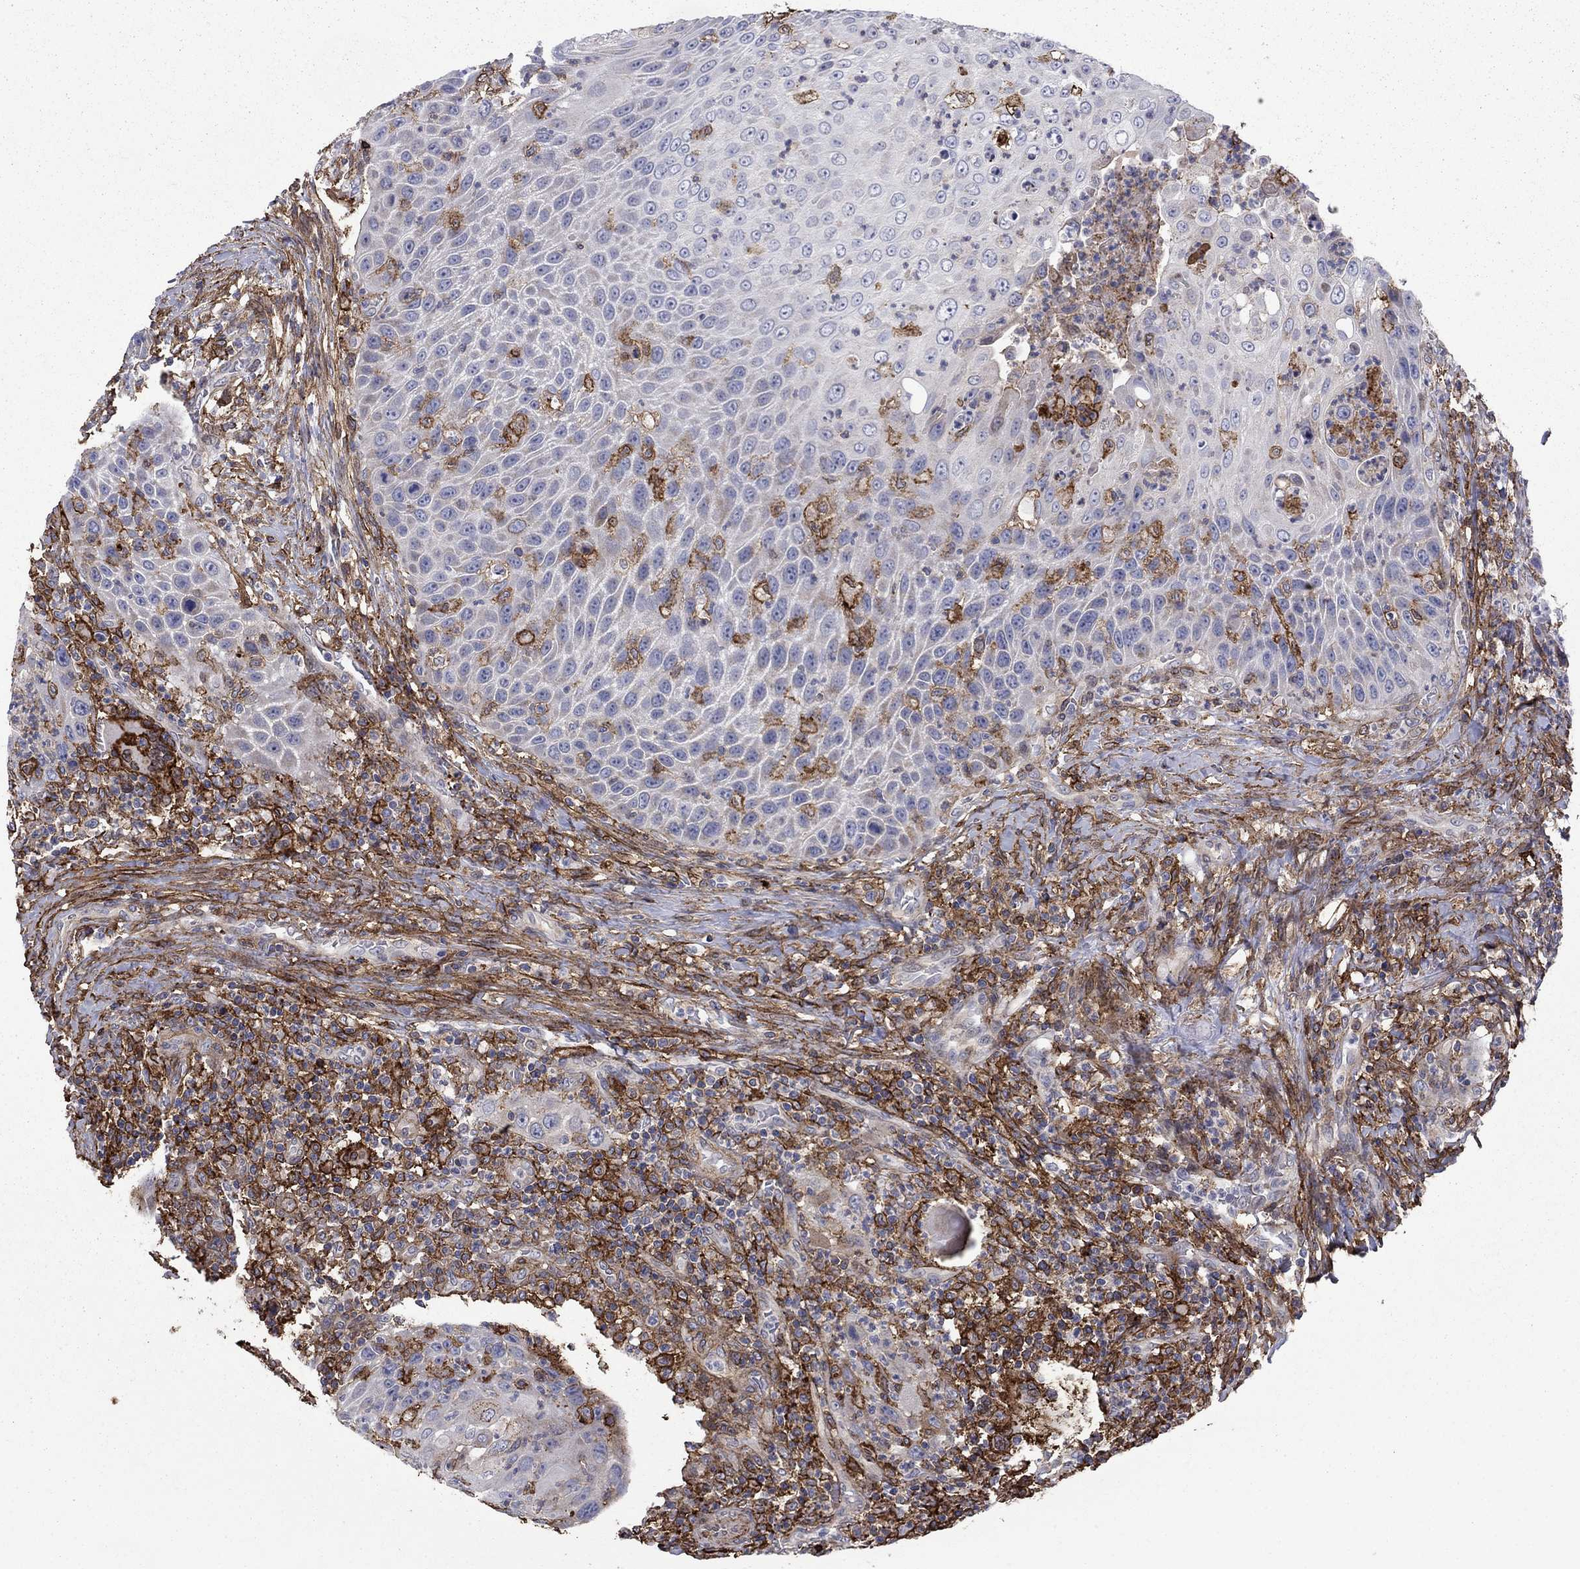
{"staining": {"intensity": "negative", "quantity": "none", "location": "none"}, "tissue": "head and neck cancer", "cell_type": "Tumor cells", "image_type": "cancer", "snomed": [{"axis": "morphology", "description": "Squamous cell carcinoma, NOS"}, {"axis": "topography", "description": "Head-Neck"}], "caption": "High power microscopy photomicrograph of an immunohistochemistry (IHC) micrograph of head and neck squamous cell carcinoma, revealing no significant expression in tumor cells.", "gene": "PLAU", "patient": {"sex": "male", "age": 69}}